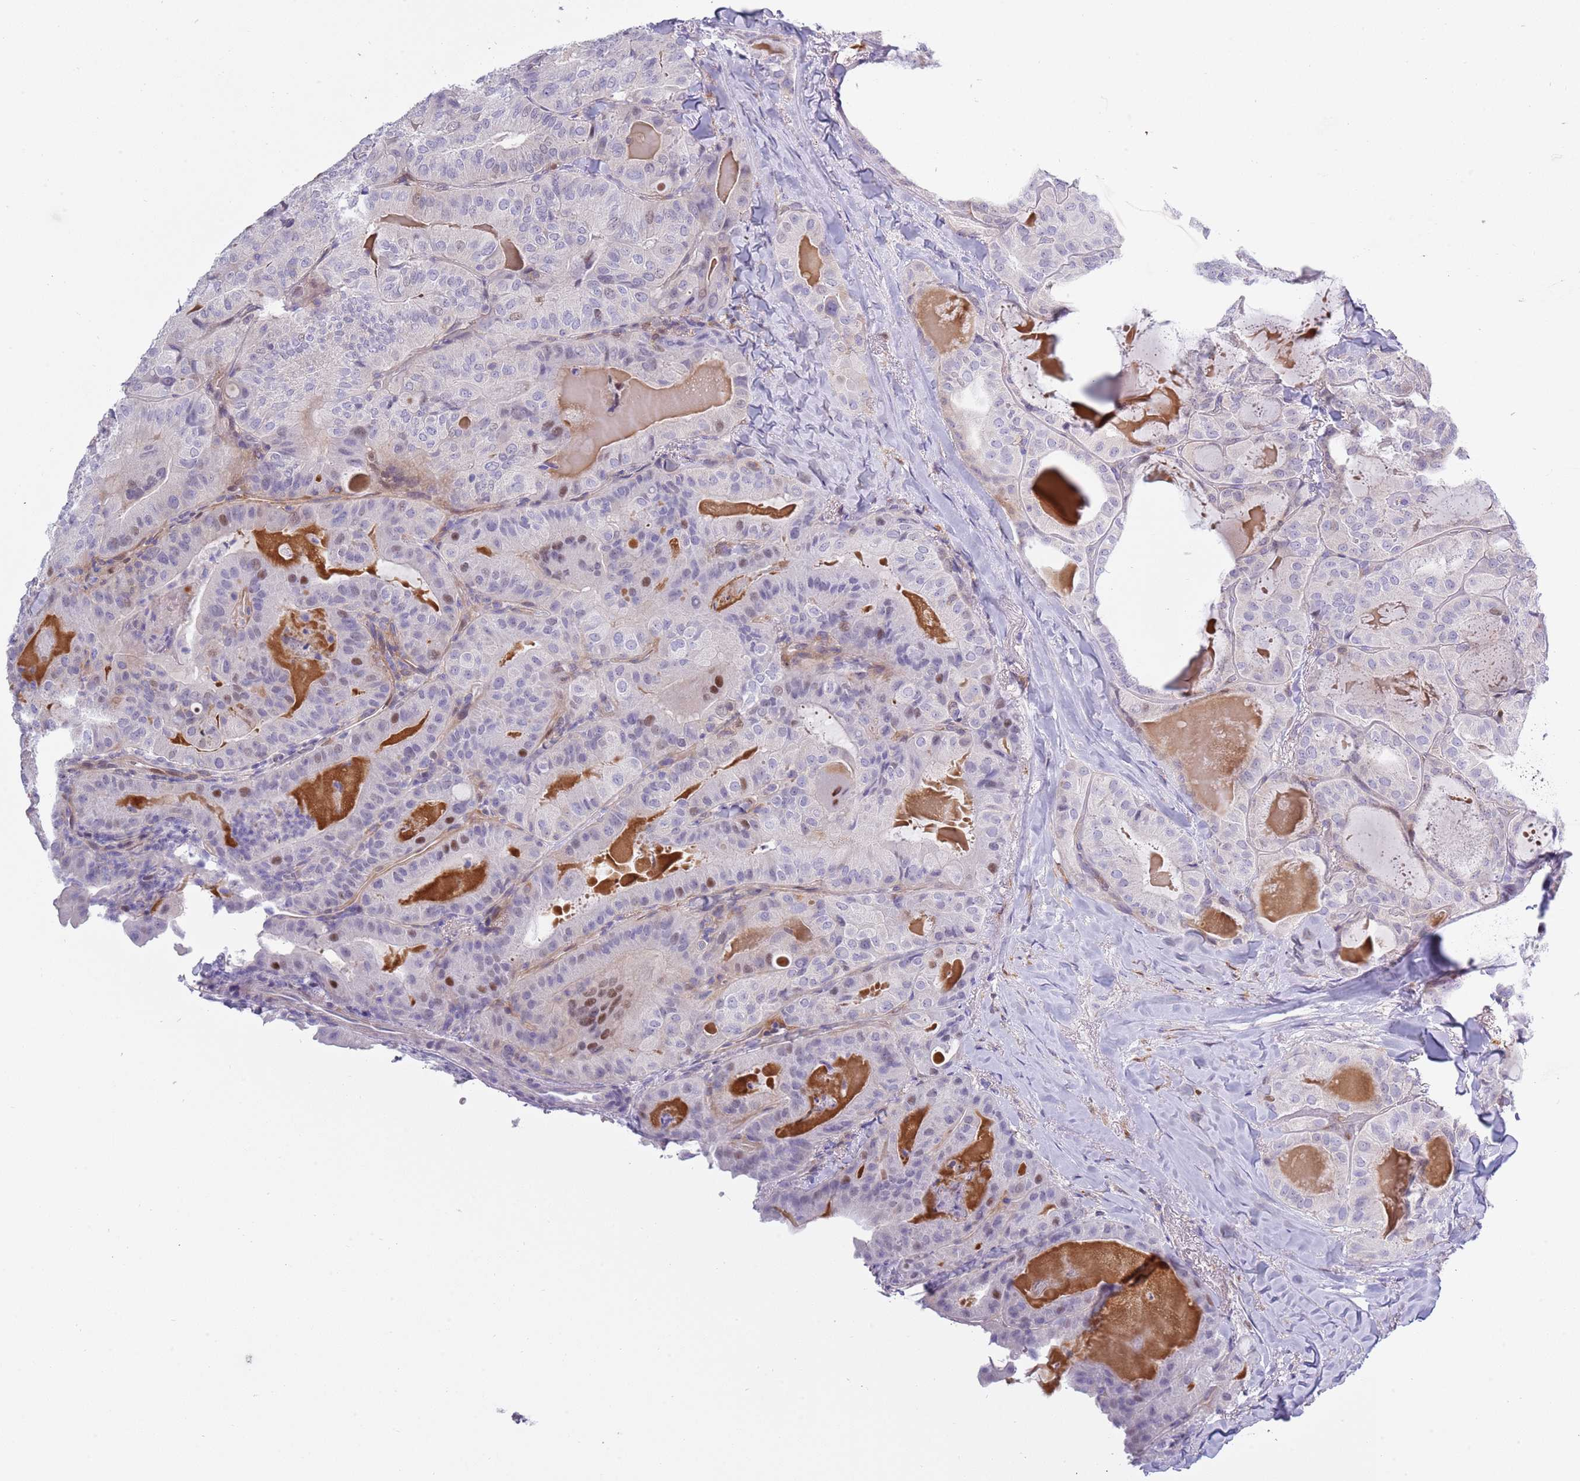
{"staining": {"intensity": "moderate", "quantity": "<25%", "location": "nuclear"}, "tissue": "thyroid cancer", "cell_type": "Tumor cells", "image_type": "cancer", "snomed": [{"axis": "morphology", "description": "Papillary adenocarcinoma, NOS"}, {"axis": "topography", "description": "Thyroid gland"}], "caption": "A photomicrograph of thyroid papillary adenocarcinoma stained for a protein reveals moderate nuclear brown staining in tumor cells.", "gene": "NBPF6", "patient": {"sex": "female", "age": 68}}